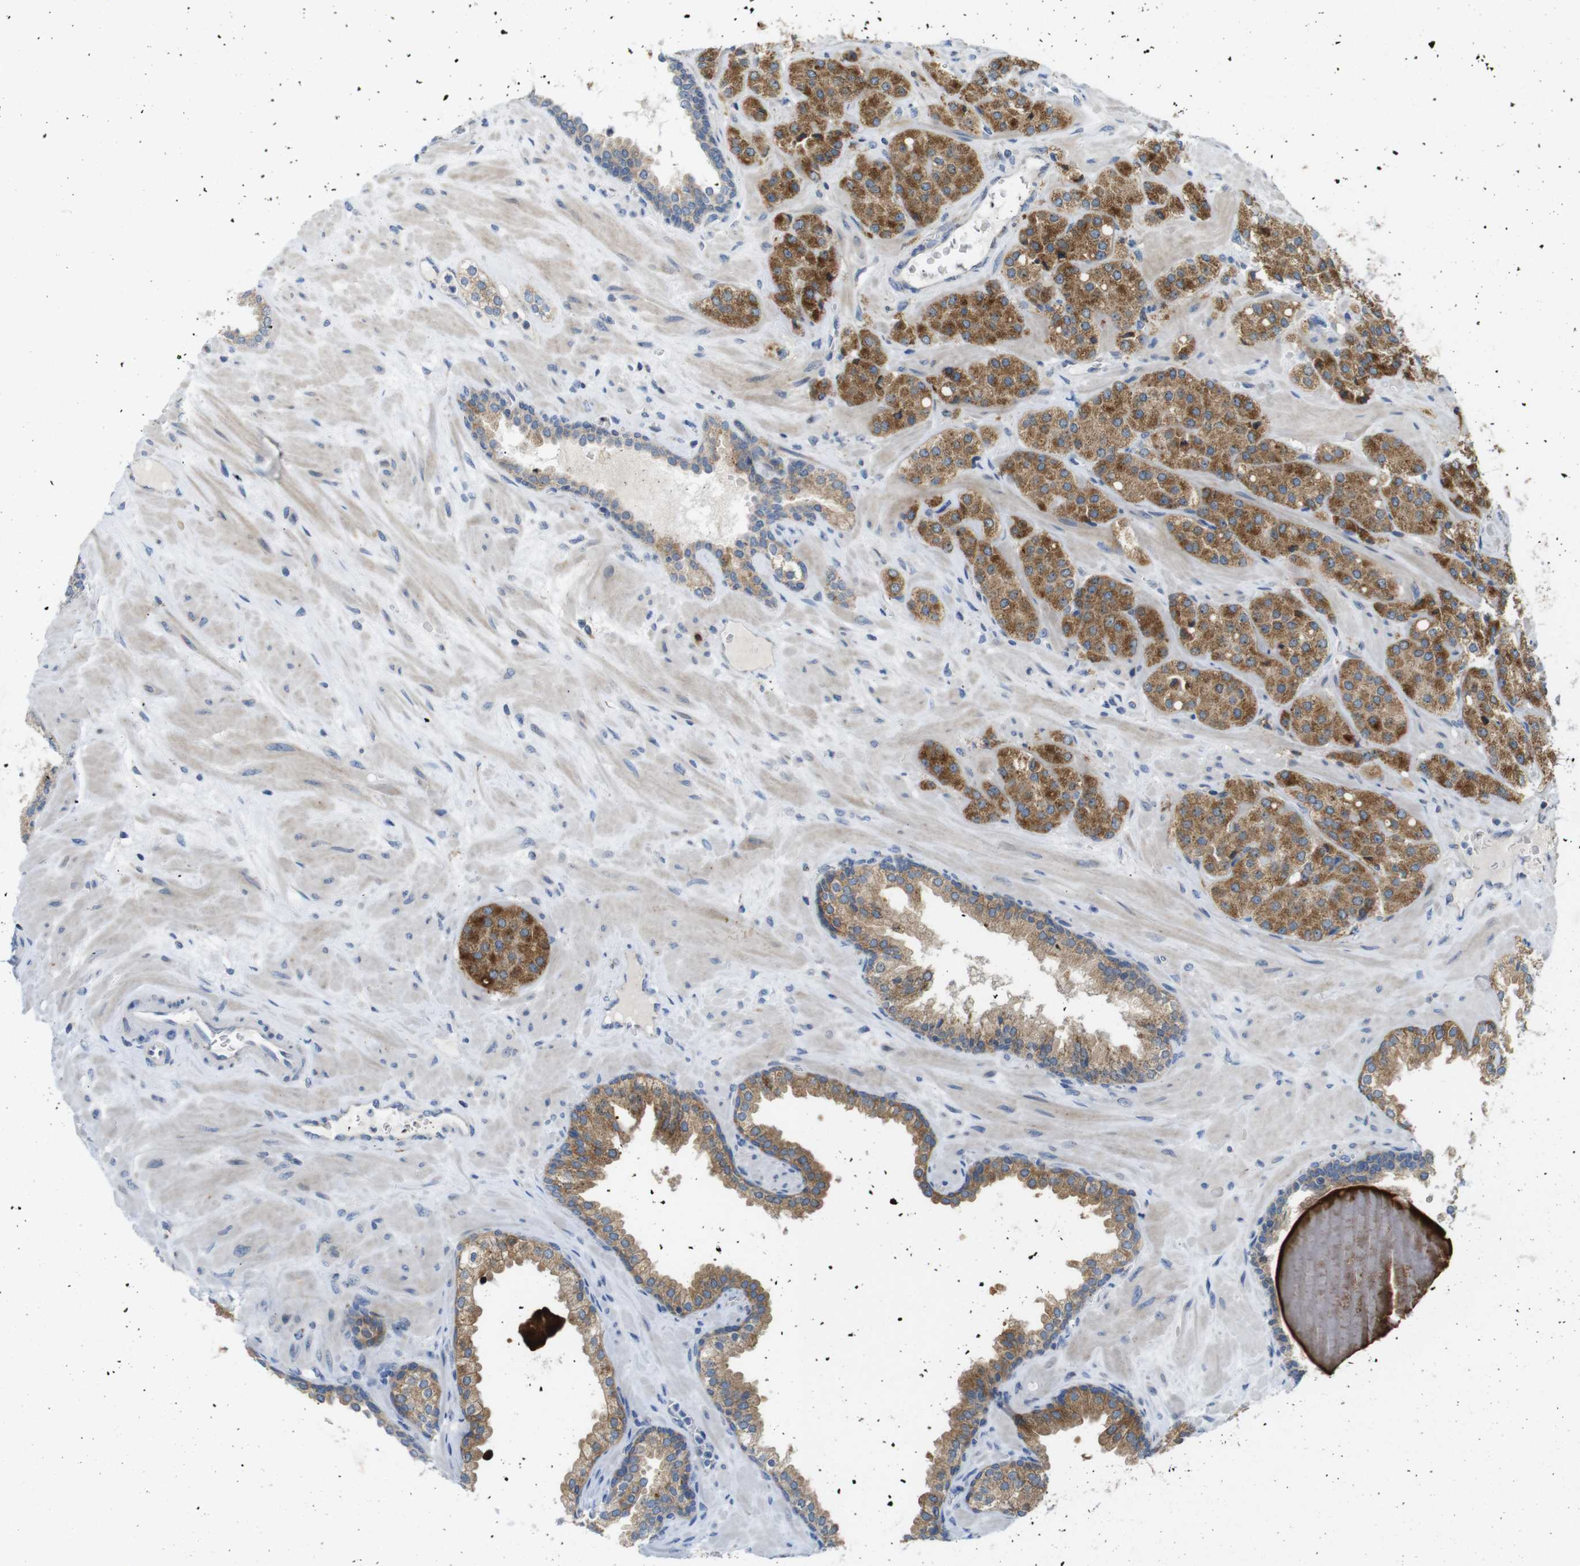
{"staining": {"intensity": "moderate", "quantity": ">75%", "location": "cytoplasmic/membranous"}, "tissue": "prostate cancer", "cell_type": "Tumor cells", "image_type": "cancer", "snomed": [{"axis": "morphology", "description": "Adenocarcinoma, High grade"}, {"axis": "topography", "description": "Prostate"}], "caption": "Tumor cells reveal medium levels of moderate cytoplasmic/membranous expression in about >75% of cells in prostate cancer (adenocarcinoma (high-grade)).", "gene": "MARCHF1", "patient": {"sex": "male", "age": 64}}